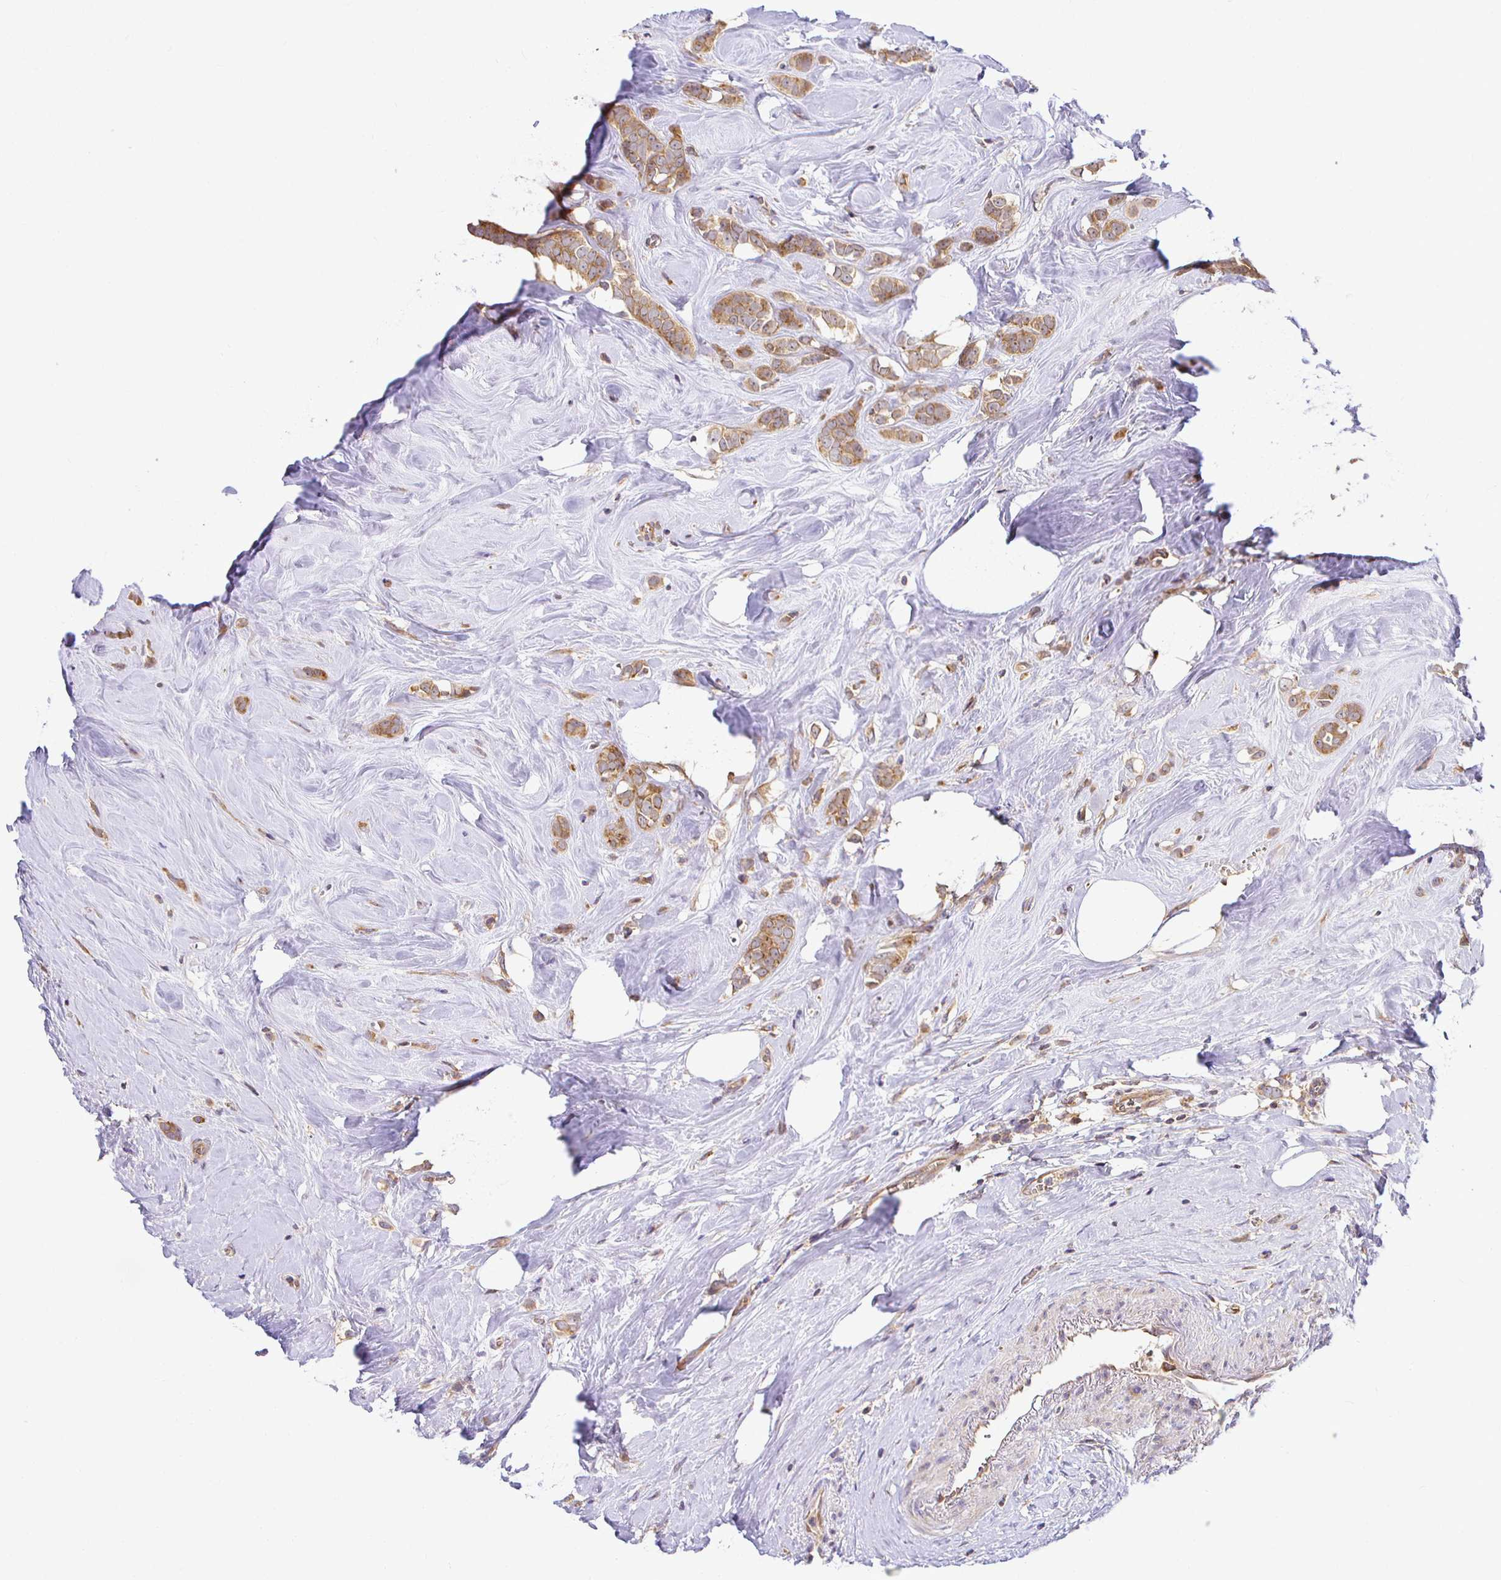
{"staining": {"intensity": "moderate", "quantity": ">75%", "location": "cytoplasmic/membranous"}, "tissue": "breast cancer", "cell_type": "Tumor cells", "image_type": "cancer", "snomed": [{"axis": "morphology", "description": "Duct carcinoma"}, {"axis": "topography", "description": "Breast"}], "caption": "Invasive ductal carcinoma (breast) stained with a protein marker displays moderate staining in tumor cells.", "gene": "IRAK1", "patient": {"sex": "female", "age": 80}}